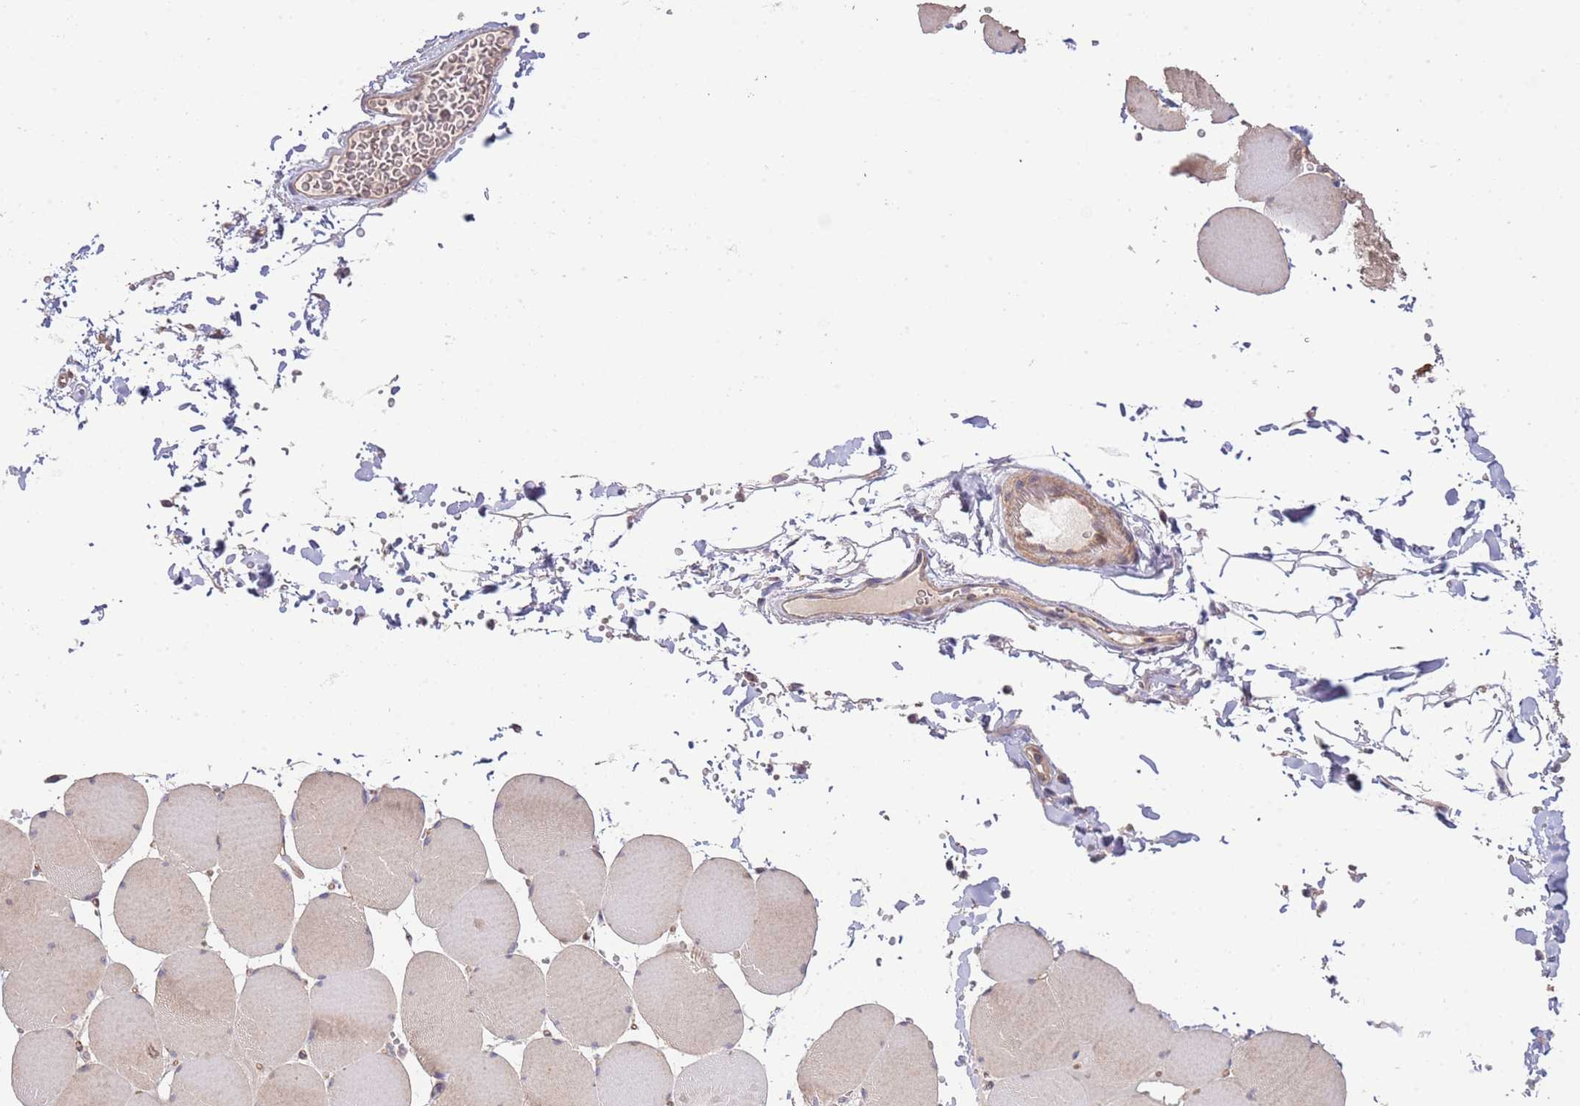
{"staining": {"intensity": "weak", "quantity": ">75%", "location": "cytoplasmic/membranous"}, "tissue": "skeletal muscle", "cell_type": "Myocytes", "image_type": "normal", "snomed": [{"axis": "morphology", "description": "Normal tissue, NOS"}, {"axis": "topography", "description": "Skeletal muscle"}, {"axis": "topography", "description": "Head-Neck"}], "caption": "Myocytes show weak cytoplasmic/membranous positivity in approximately >75% of cells in benign skeletal muscle.", "gene": "IVD", "patient": {"sex": "male", "age": 66}}